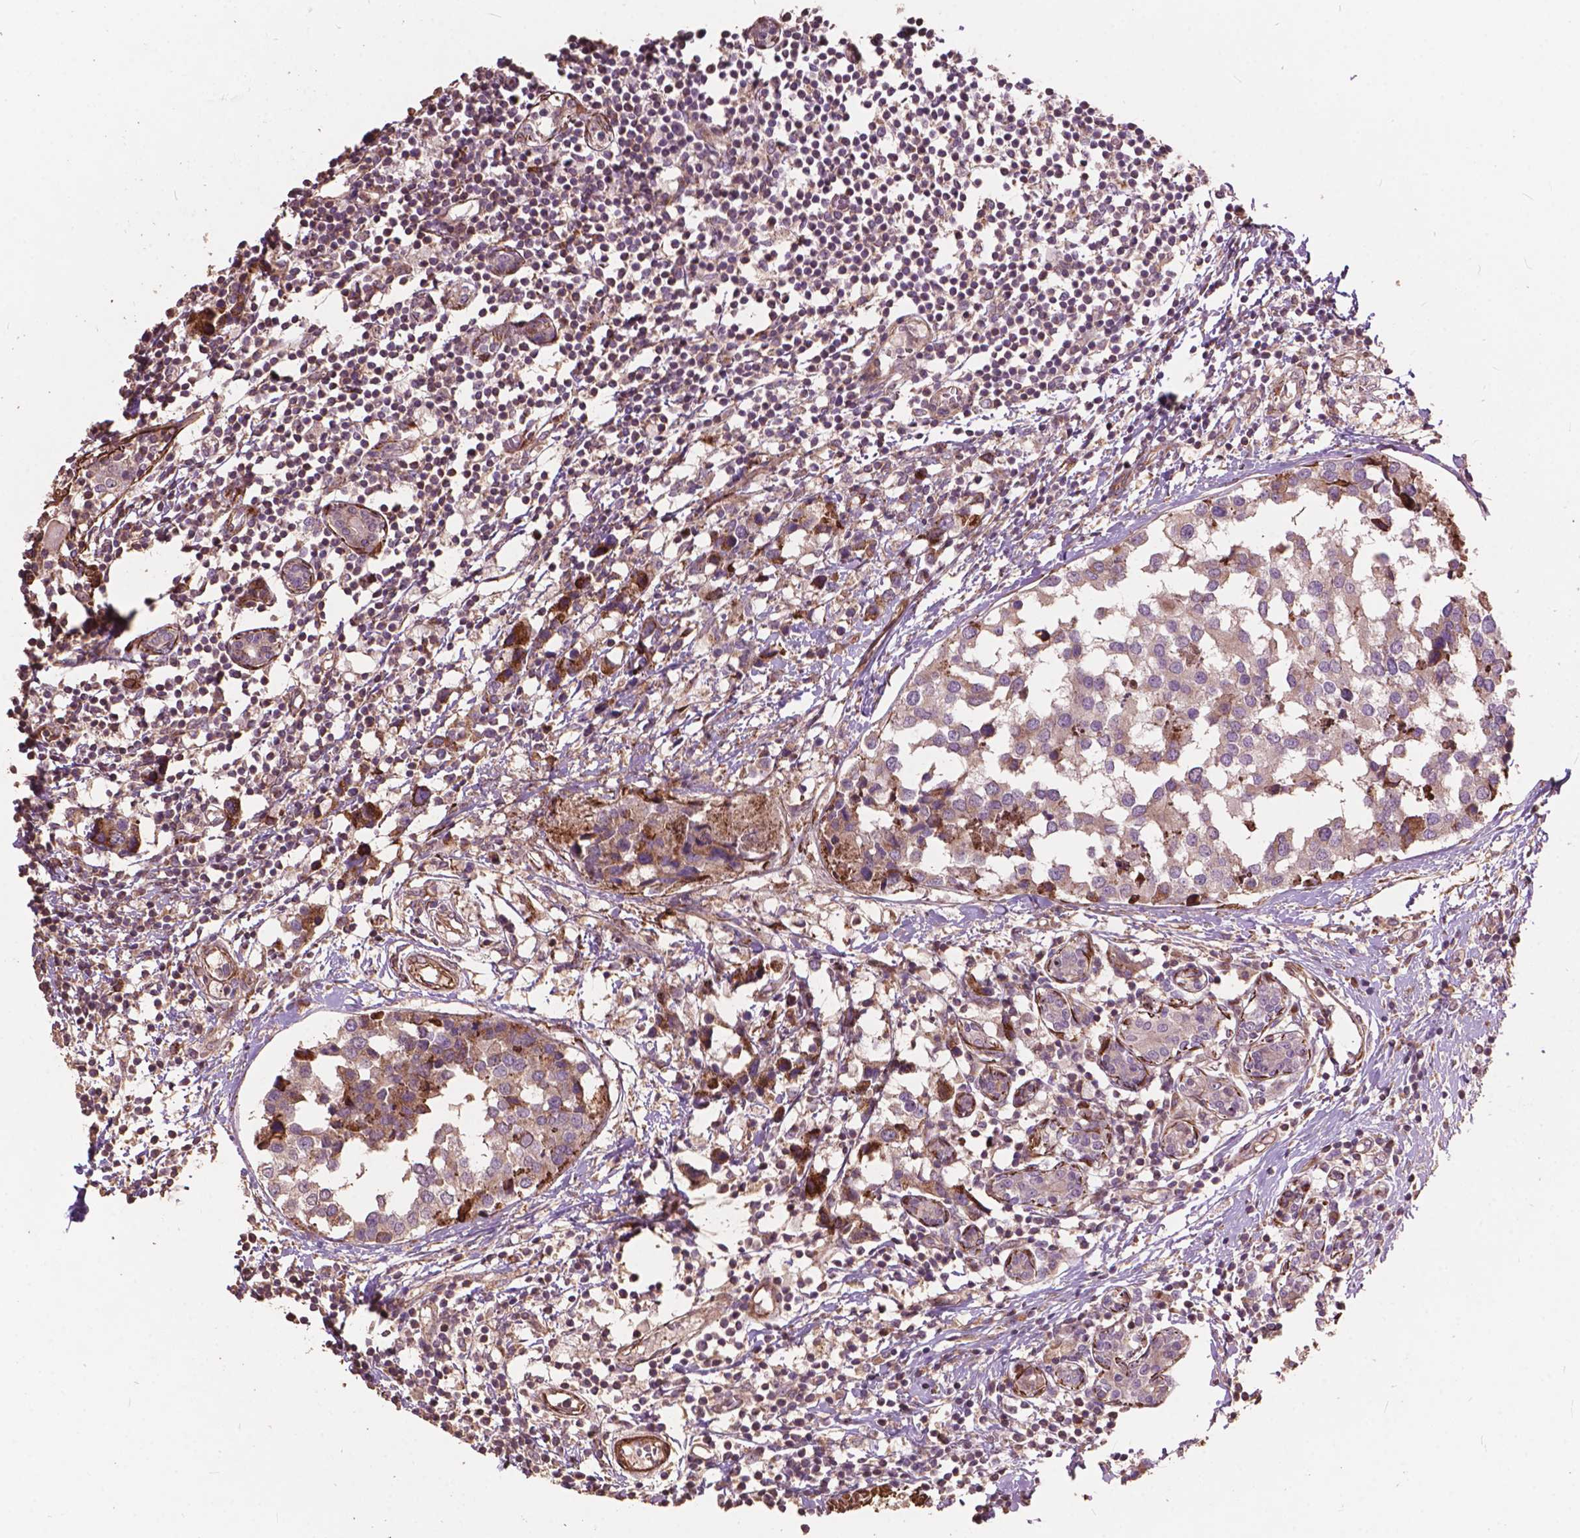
{"staining": {"intensity": "moderate", "quantity": "<25%", "location": "cytoplasmic/membranous"}, "tissue": "breast cancer", "cell_type": "Tumor cells", "image_type": "cancer", "snomed": [{"axis": "morphology", "description": "Lobular carcinoma"}, {"axis": "topography", "description": "Breast"}], "caption": "Moderate cytoplasmic/membranous positivity for a protein is appreciated in about <25% of tumor cells of breast lobular carcinoma using immunohistochemistry.", "gene": "FNIP1", "patient": {"sex": "female", "age": 59}}